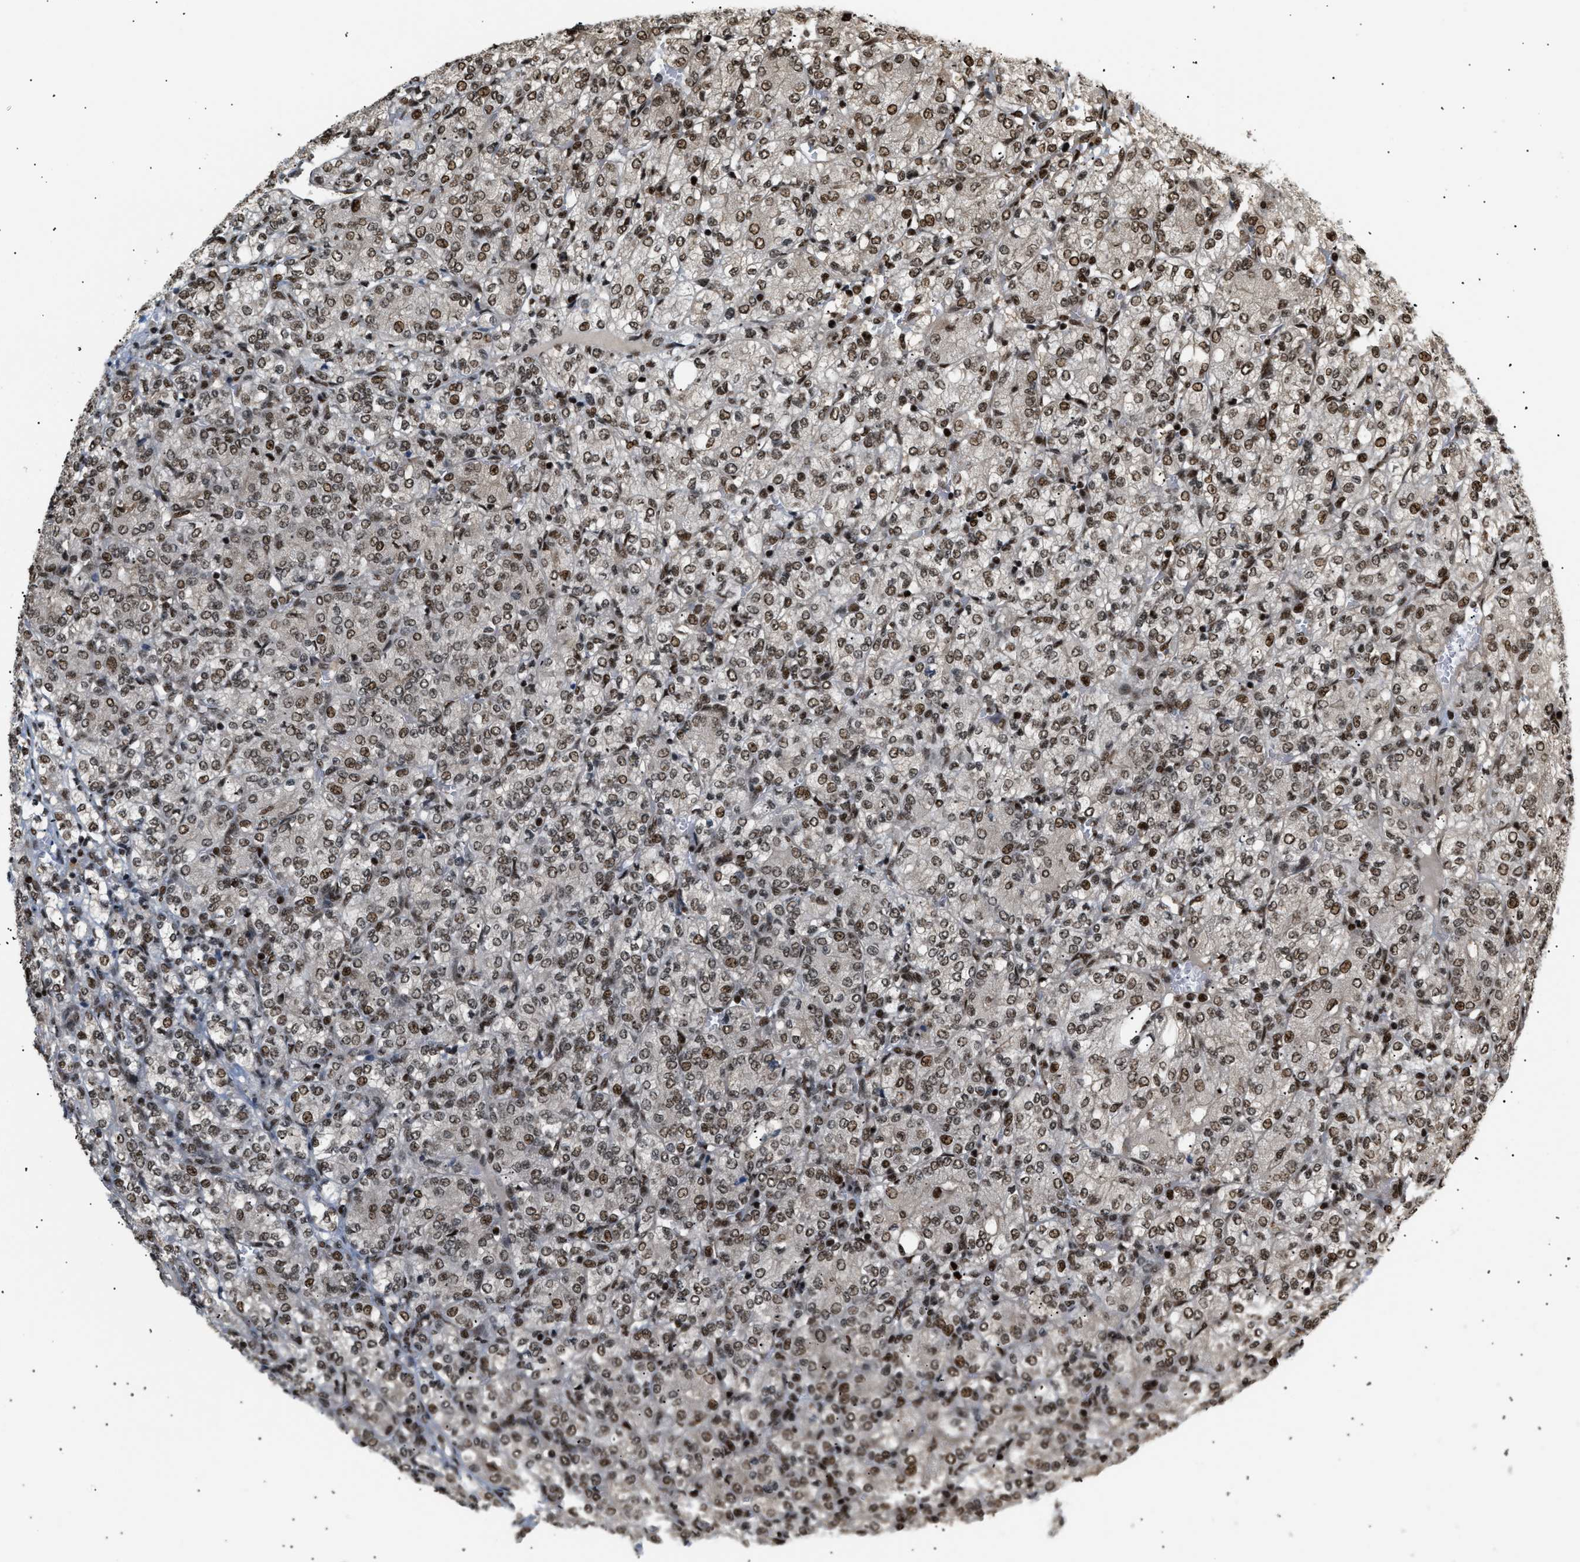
{"staining": {"intensity": "moderate", "quantity": ">75%", "location": "nuclear"}, "tissue": "renal cancer", "cell_type": "Tumor cells", "image_type": "cancer", "snomed": [{"axis": "morphology", "description": "Adenocarcinoma, NOS"}, {"axis": "topography", "description": "Kidney"}], "caption": "Immunohistochemical staining of human adenocarcinoma (renal) displays medium levels of moderate nuclear expression in about >75% of tumor cells.", "gene": "RBM5", "patient": {"sex": "male", "age": 77}}